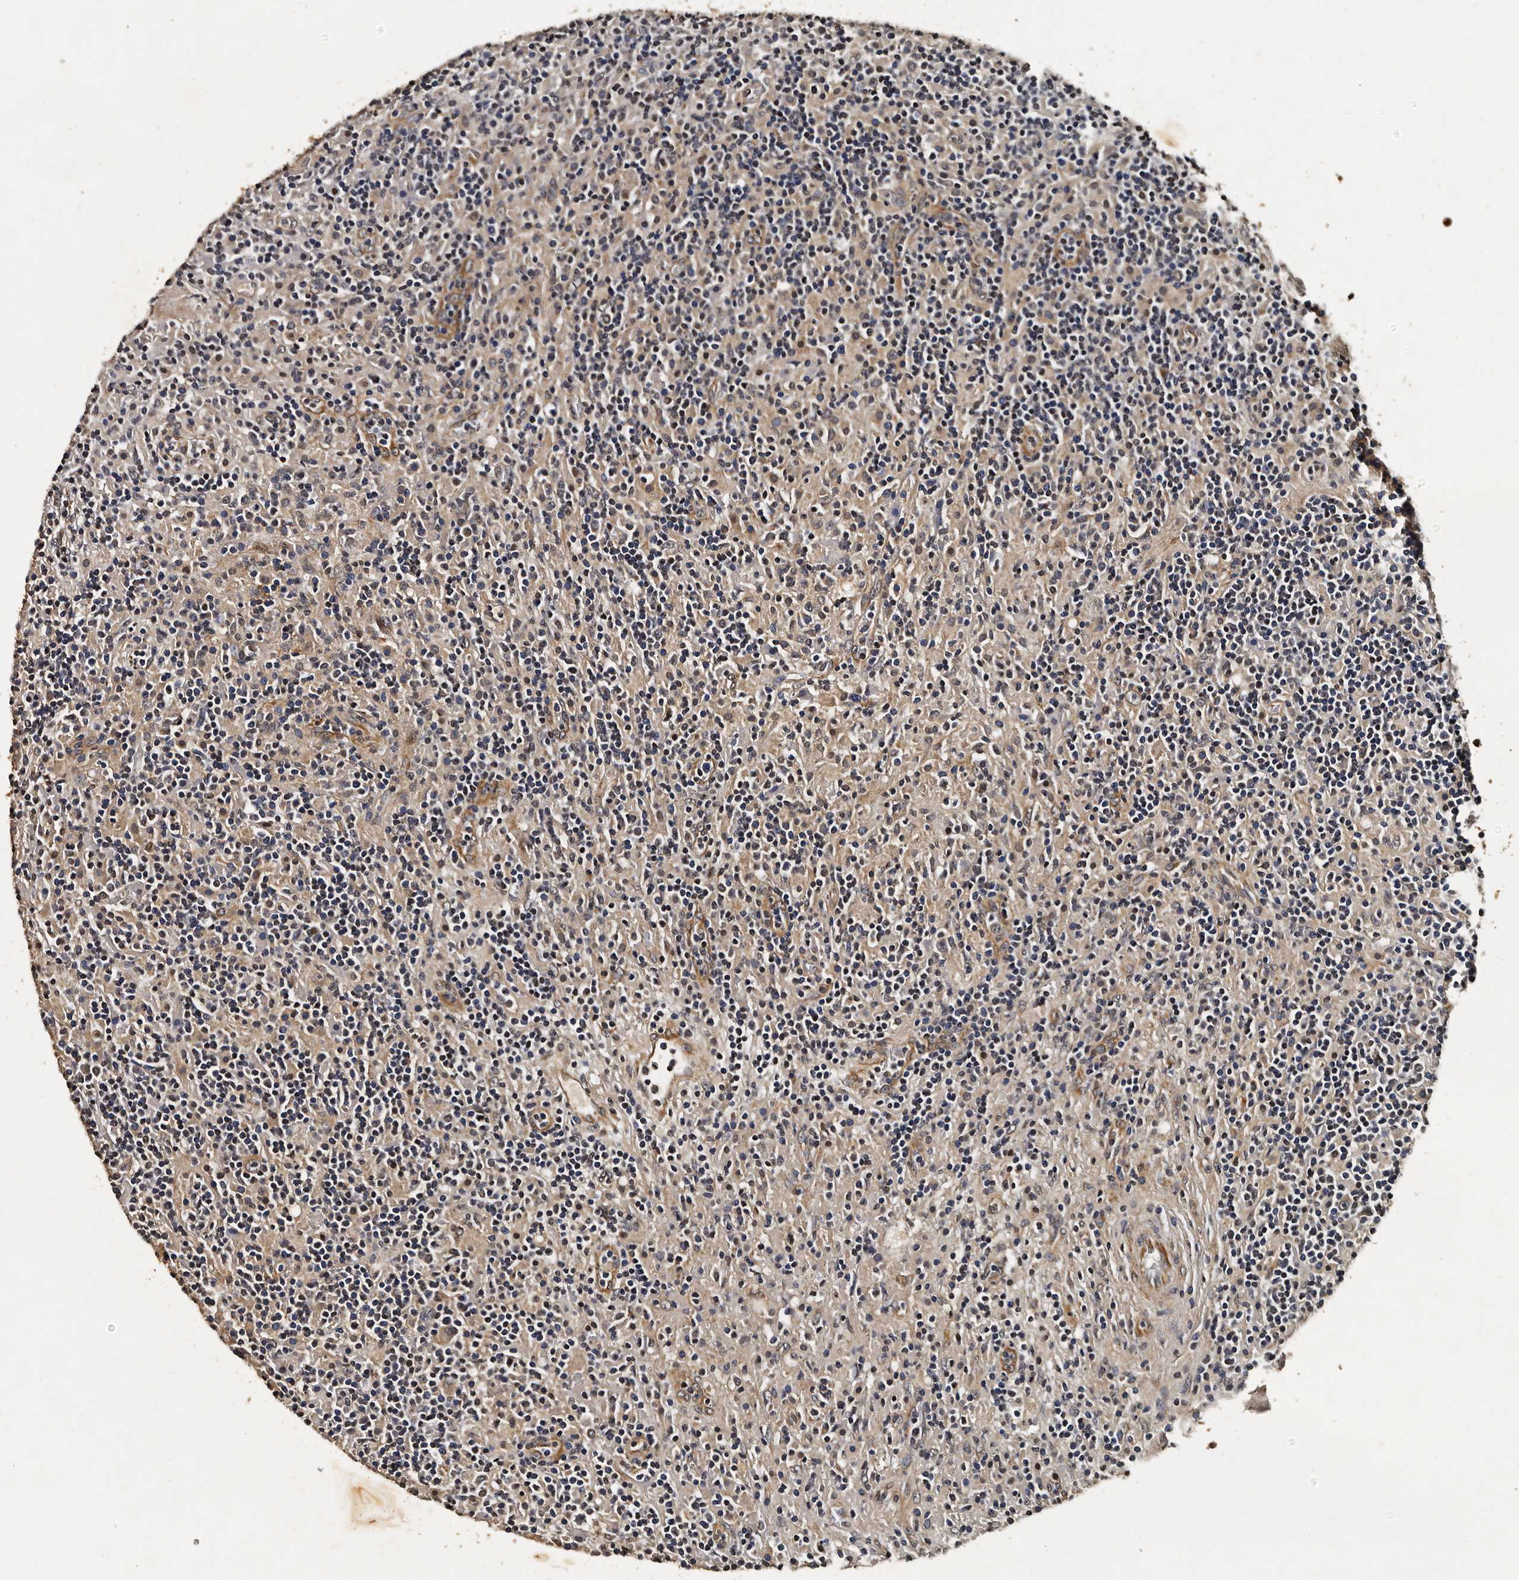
{"staining": {"intensity": "weak", "quantity": "<25%", "location": "cytoplasmic/membranous"}, "tissue": "lymphoma", "cell_type": "Tumor cells", "image_type": "cancer", "snomed": [{"axis": "morphology", "description": "Hodgkin's disease, NOS"}, {"axis": "topography", "description": "Lymph node"}], "caption": "Tumor cells show no significant positivity in Hodgkin's disease. (IHC, brightfield microscopy, high magnification).", "gene": "CPNE3", "patient": {"sex": "male", "age": 70}}